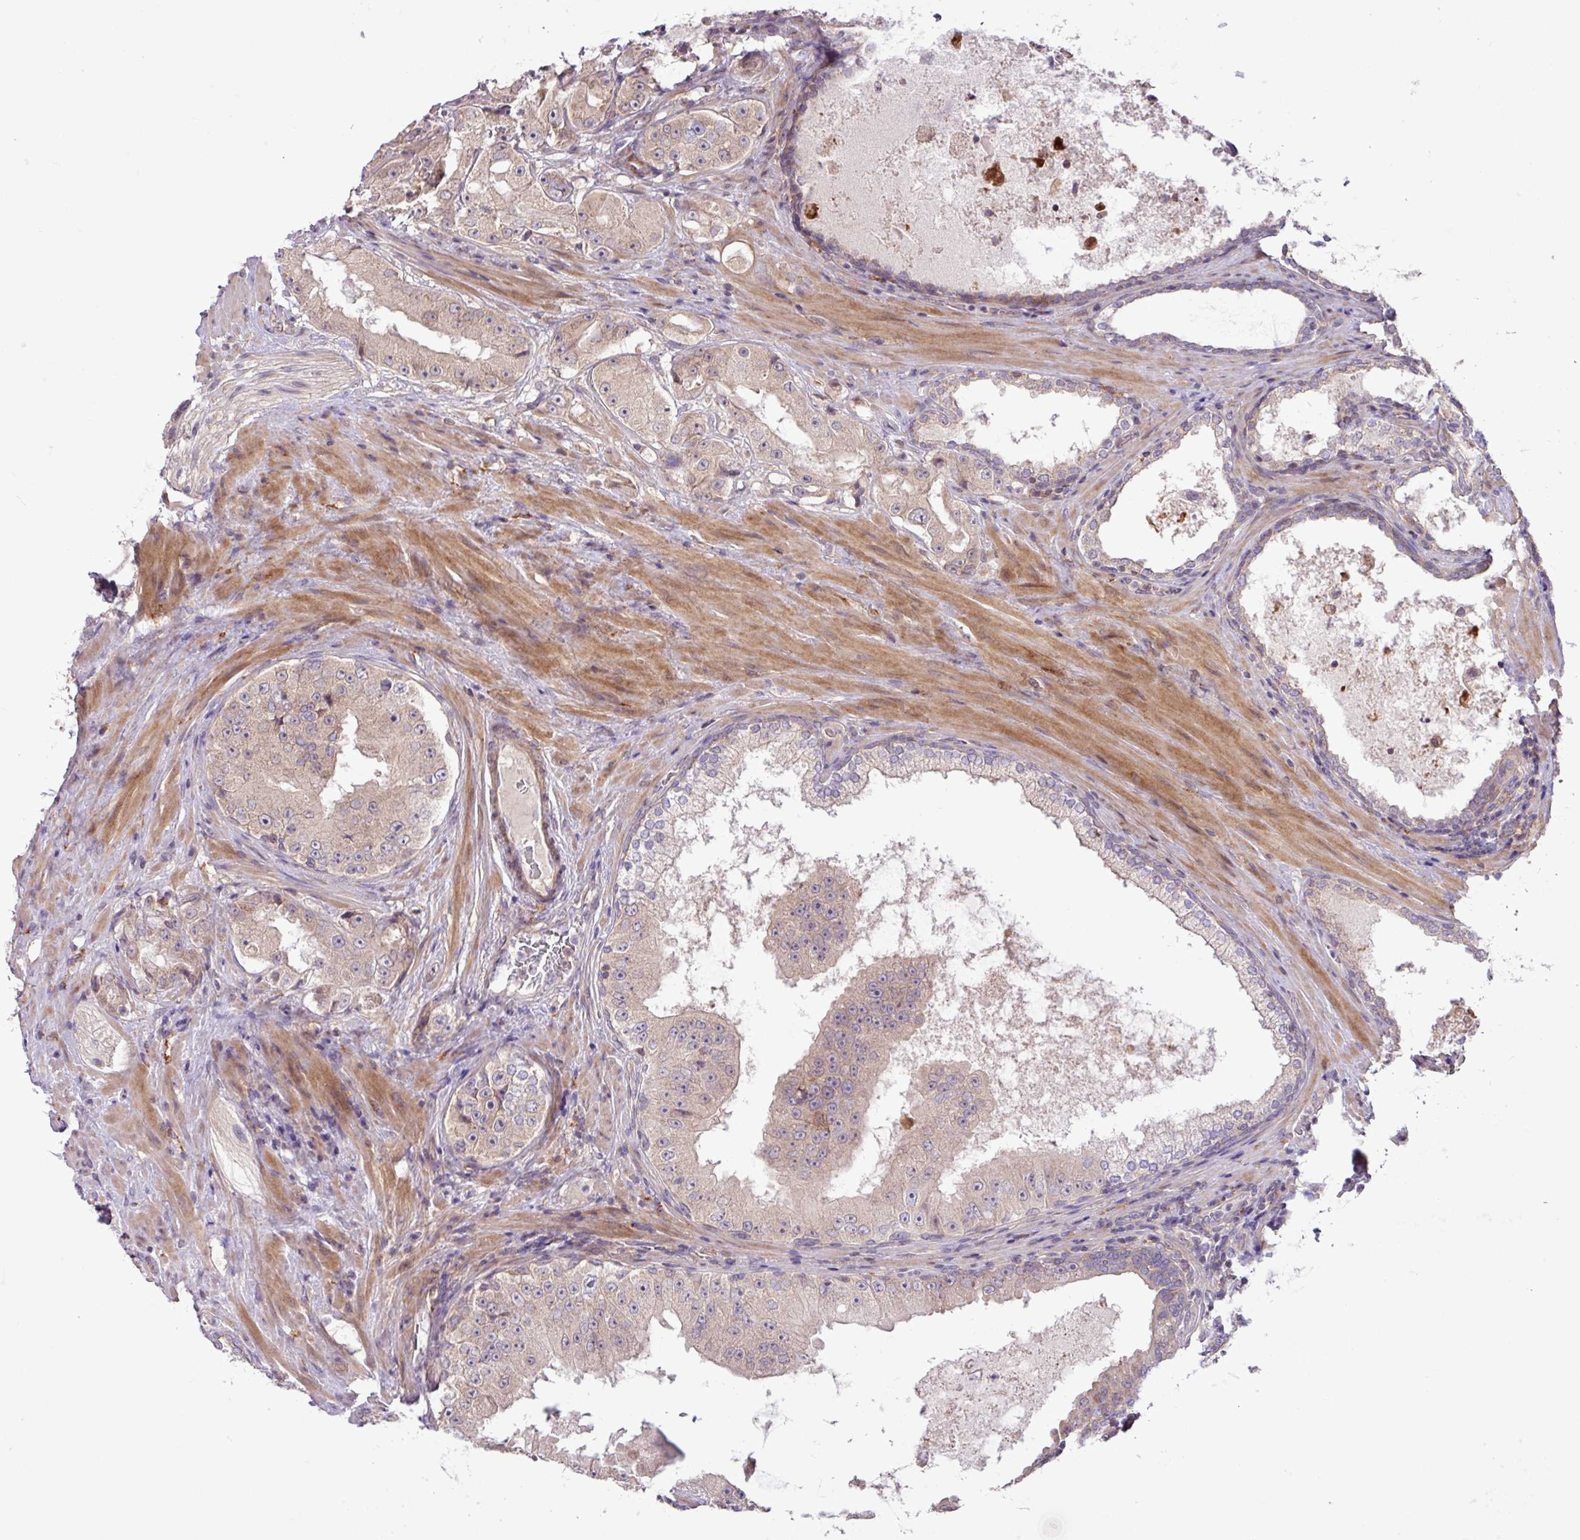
{"staining": {"intensity": "negative", "quantity": "none", "location": "none"}, "tissue": "prostate cancer", "cell_type": "Tumor cells", "image_type": "cancer", "snomed": [{"axis": "morphology", "description": "Adenocarcinoma, High grade"}, {"axis": "topography", "description": "Prostate"}], "caption": "Immunohistochemical staining of human prostate cancer exhibits no significant staining in tumor cells.", "gene": "ARHGEF25", "patient": {"sex": "male", "age": 73}}